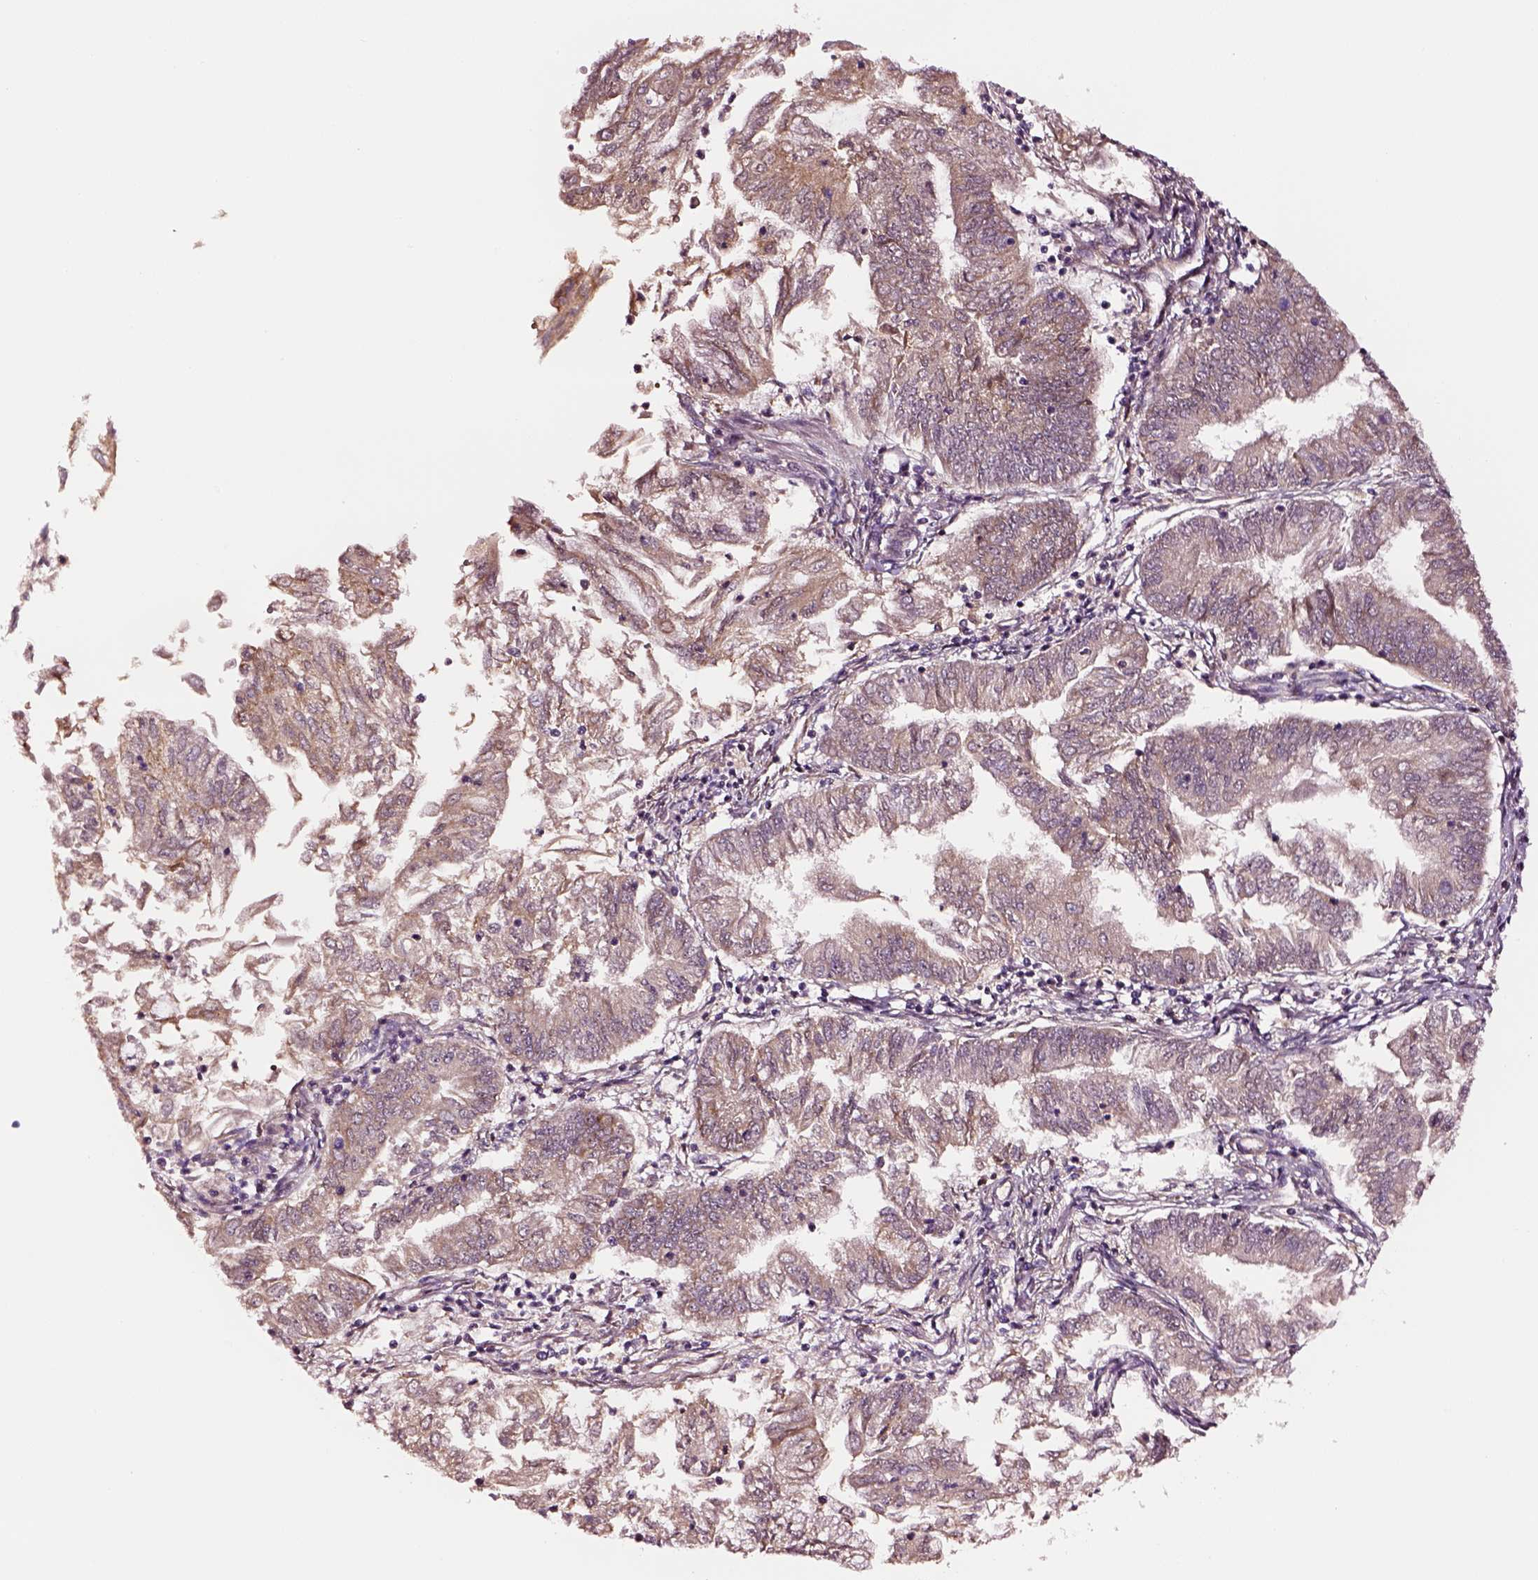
{"staining": {"intensity": "weak", "quantity": "<25%", "location": "cytoplasmic/membranous"}, "tissue": "endometrial cancer", "cell_type": "Tumor cells", "image_type": "cancer", "snomed": [{"axis": "morphology", "description": "Adenocarcinoma, NOS"}, {"axis": "topography", "description": "Endometrium"}], "caption": "Immunohistochemical staining of human endometrial cancer (adenocarcinoma) exhibits no significant staining in tumor cells.", "gene": "TF", "patient": {"sex": "female", "age": 55}}